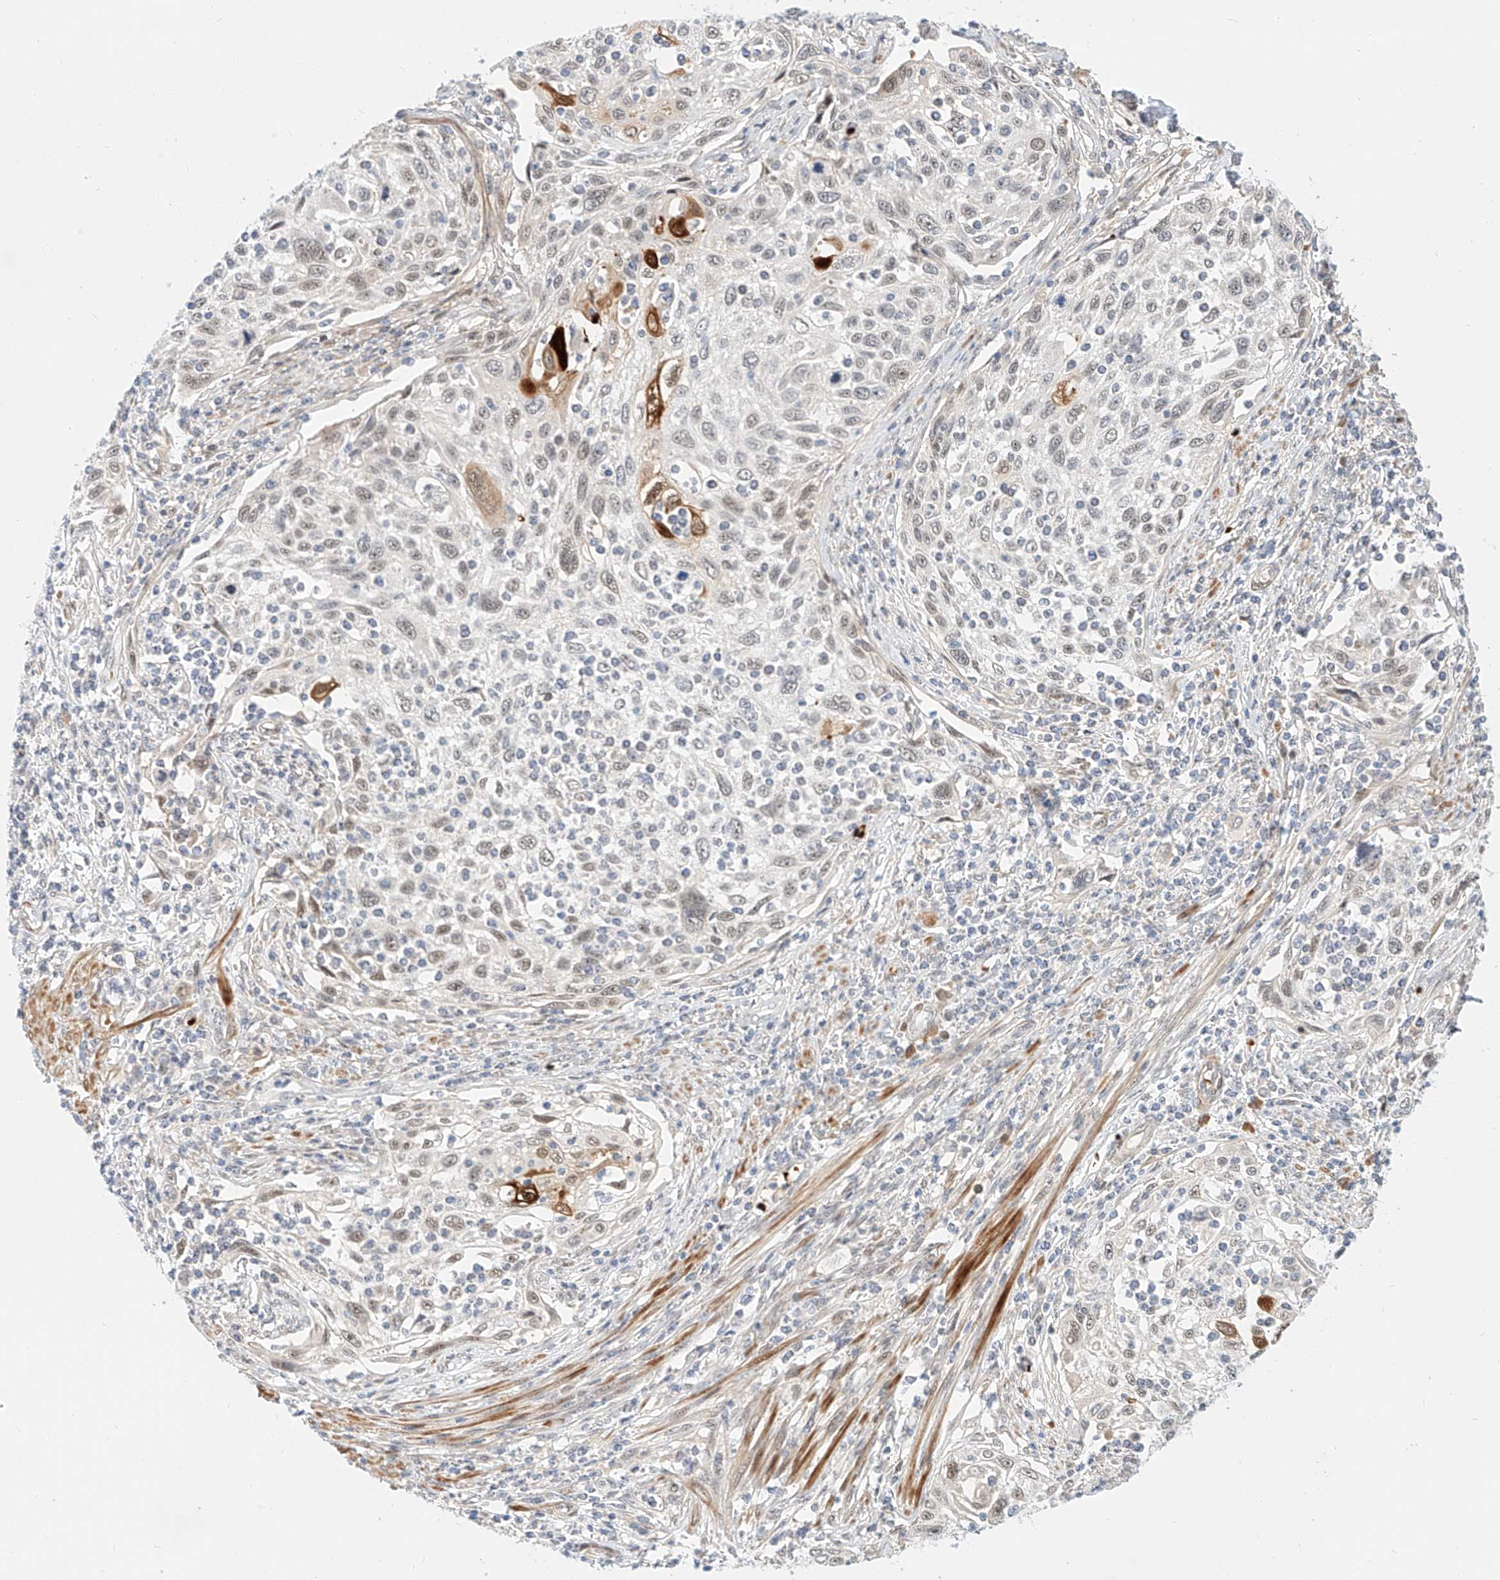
{"staining": {"intensity": "moderate", "quantity": "<25%", "location": "cytoplasmic/membranous,nuclear"}, "tissue": "cervical cancer", "cell_type": "Tumor cells", "image_type": "cancer", "snomed": [{"axis": "morphology", "description": "Squamous cell carcinoma, NOS"}, {"axis": "topography", "description": "Cervix"}], "caption": "The photomicrograph reveals staining of squamous cell carcinoma (cervical), revealing moderate cytoplasmic/membranous and nuclear protein expression (brown color) within tumor cells.", "gene": "CBX8", "patient": {"sex": "female", "age": 70}}